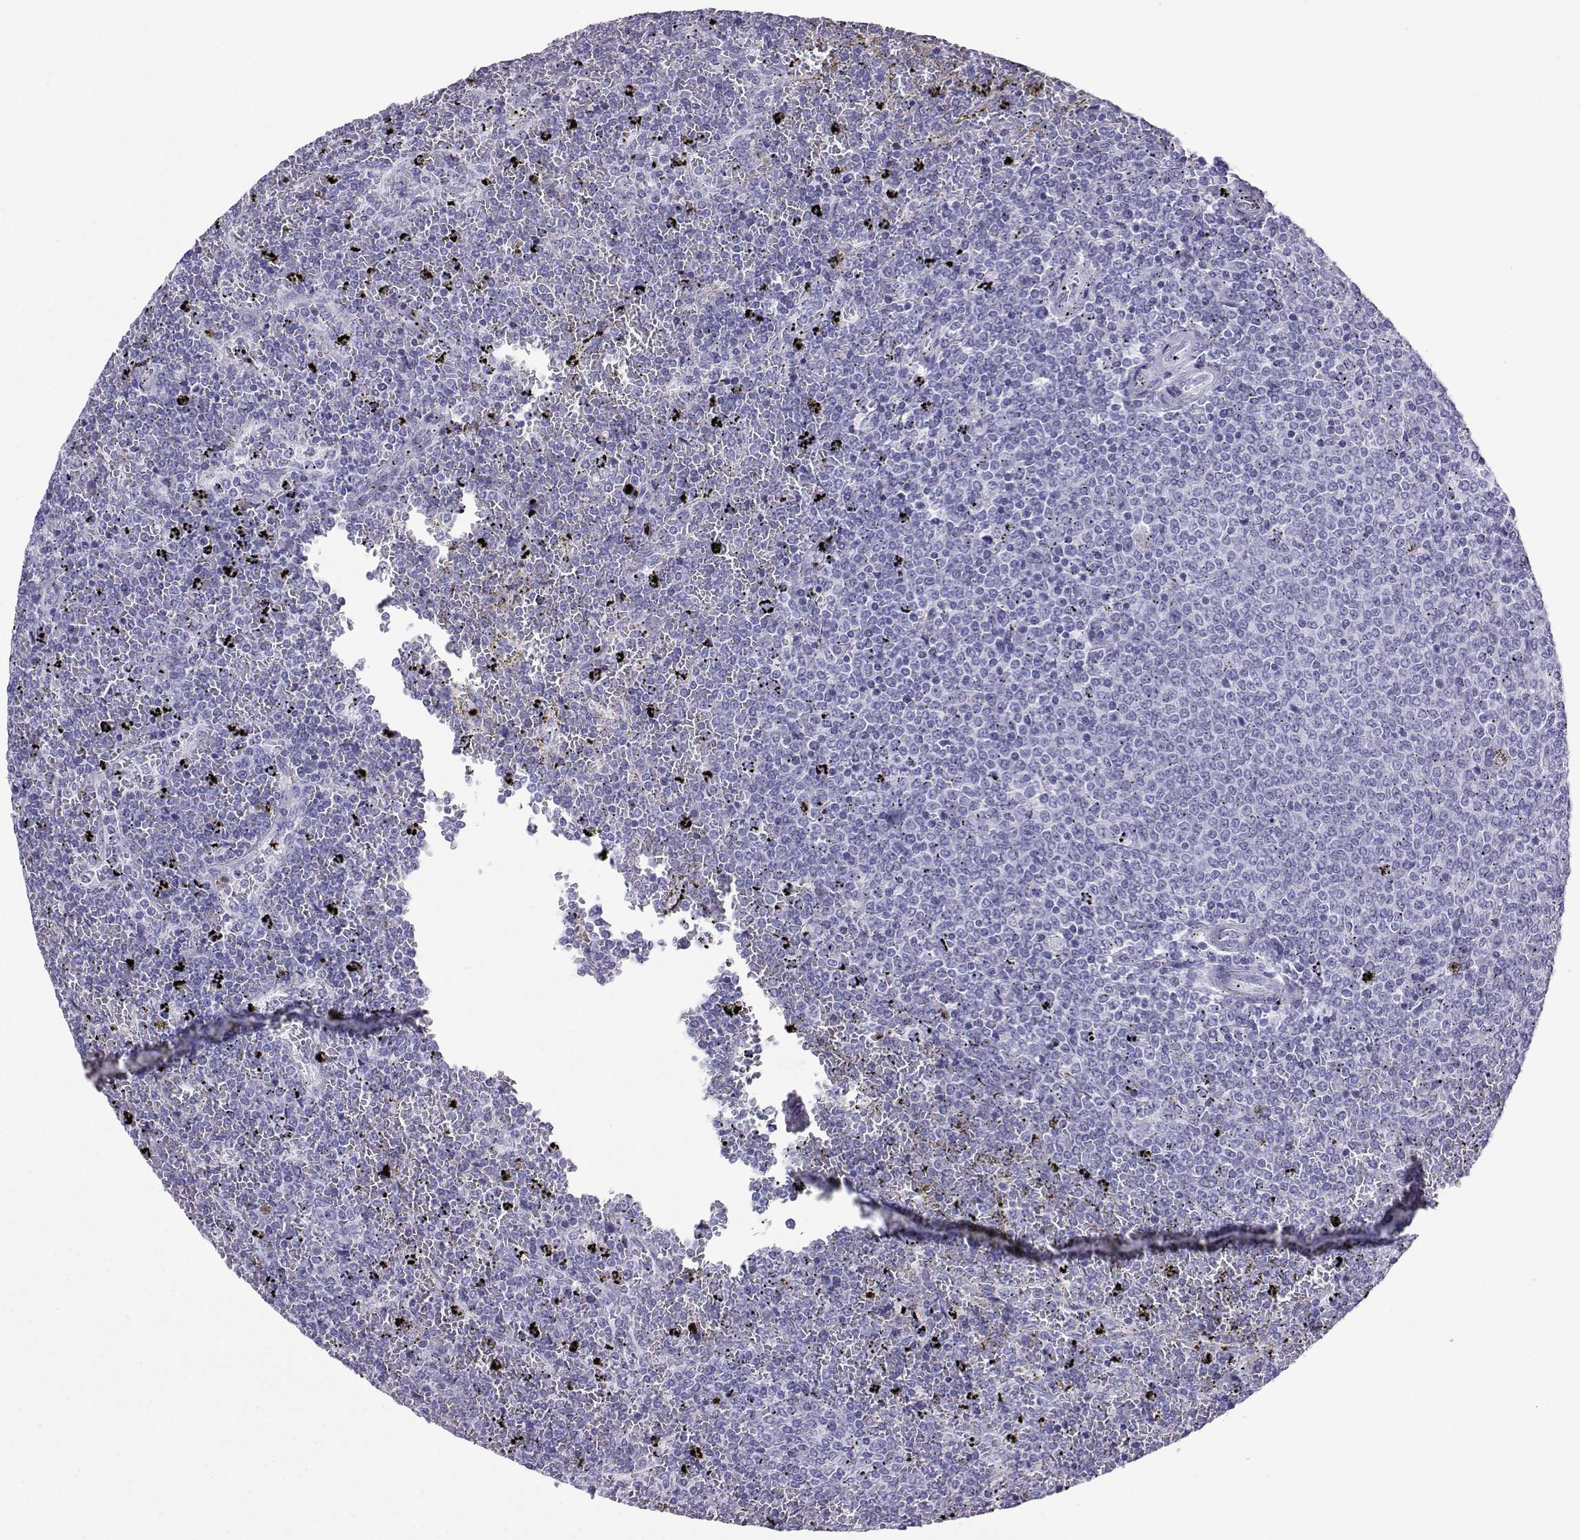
{"staining": {"intensity": "negative", "quantity": "none", "location": "none"}, "tissue": "lymphoma", "cell_type": "Tumor cells", "image_type": "cancer", "snomed": [{"axis": "morphology", "description": "Malignant lymphoma, non-Hodgkin's type, Low grade"}, {"axis": "topography", "description": "Spleen"}], "caption": "Tumor cells show no significant positivity in lymphoma. (Brightfield microscopy of DAB (3,3'-diaminobenzidine) IHC at high magnification).", "gene": "LORICRIN", "patient": {"sex": "female", "age": 77}}